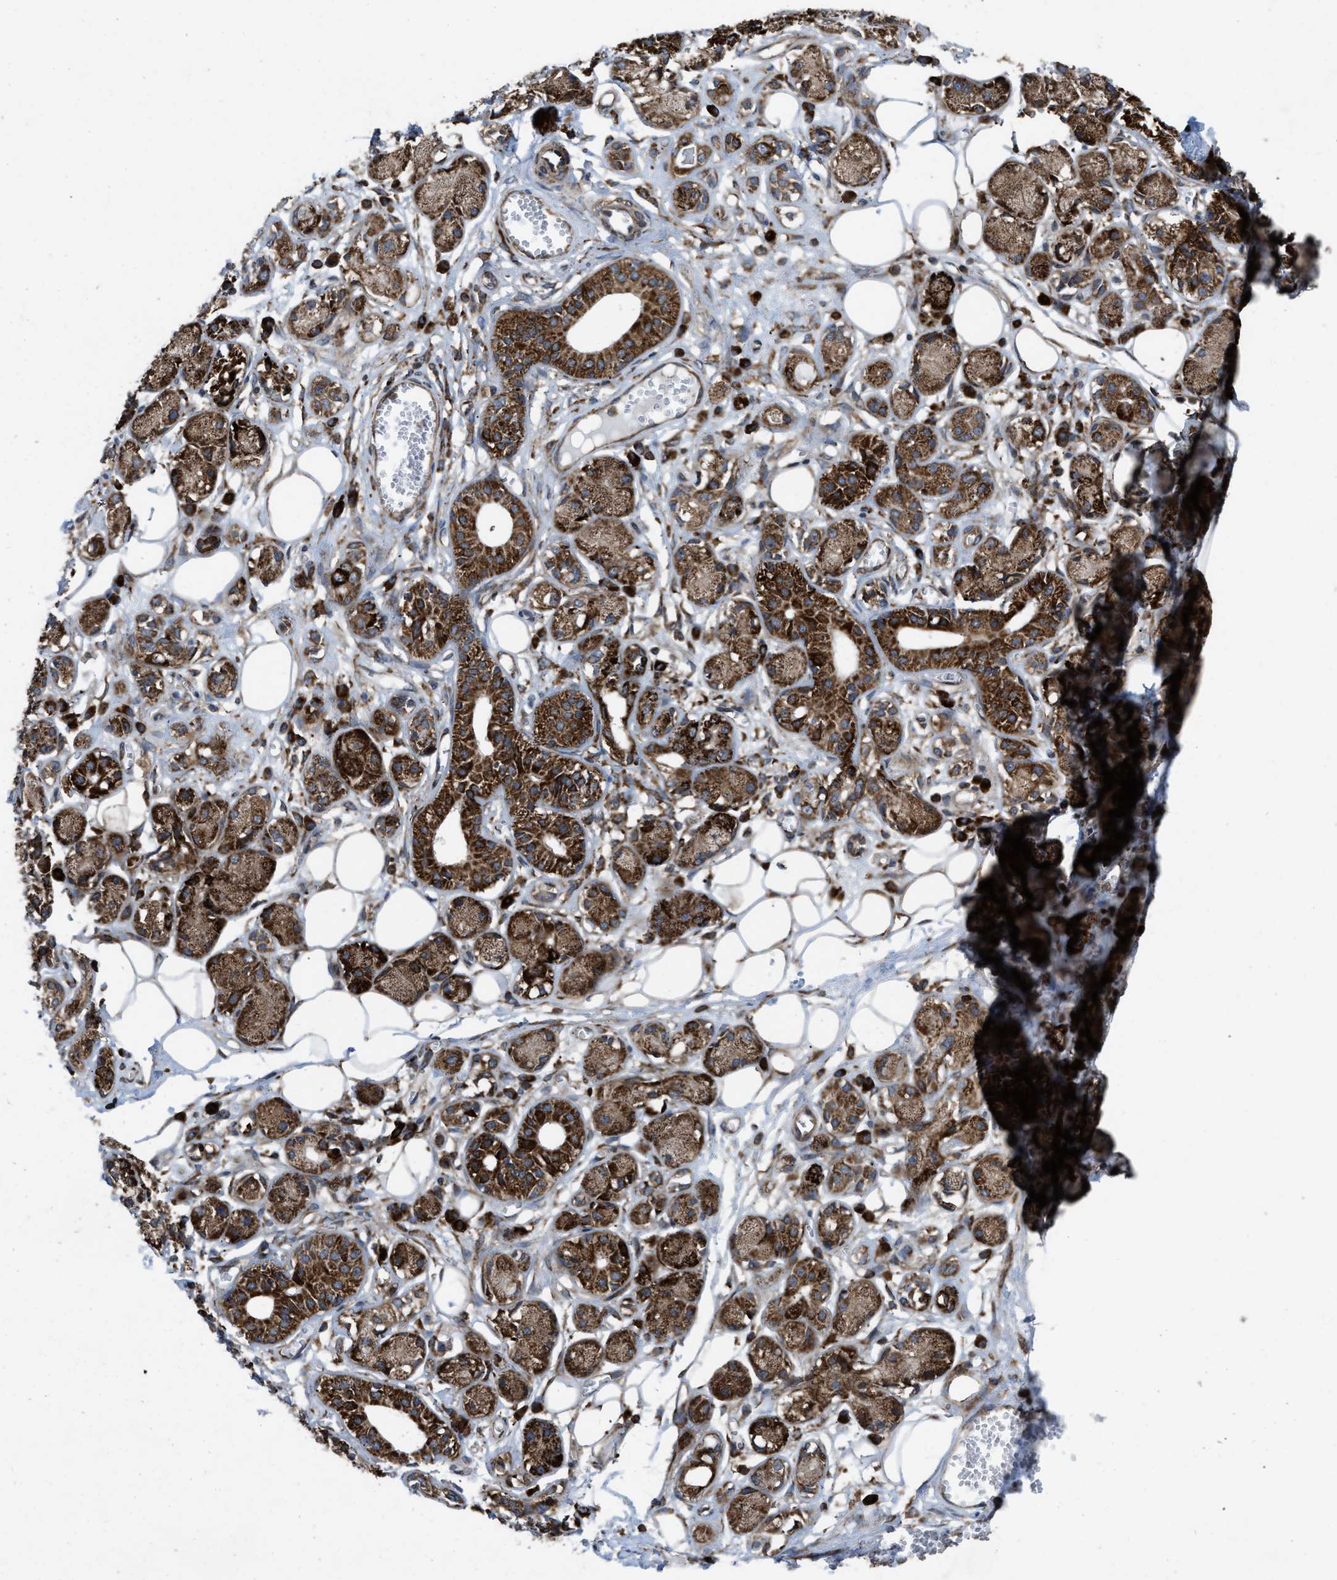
{"staining": {"intensity": "weak", "quantity": "25%-75%", "location": "cytoplasmic/membranous"}, "tissue": "adipose tissue", "cell_type": "Adipocytes", "image_type": "normal", "snomed": [{"axis": "morphology", "description": "Normal tissue, NOS"}, {"axis": "morphology", "description": "Inflammation, NOS"}, {"axis": "topography", "description": "Salivary gland"}, {"axis": "topography", "description": "Peripheral nerve tissue"}], "caption": "Immunohistochemical staining of normal adipose tissue reveals low levels of weak cytoplasmic/membranous expression in about 25%-75% of adipocytes.", "gene": "PER3", "patient": {"sex": "female", "age": 75}}